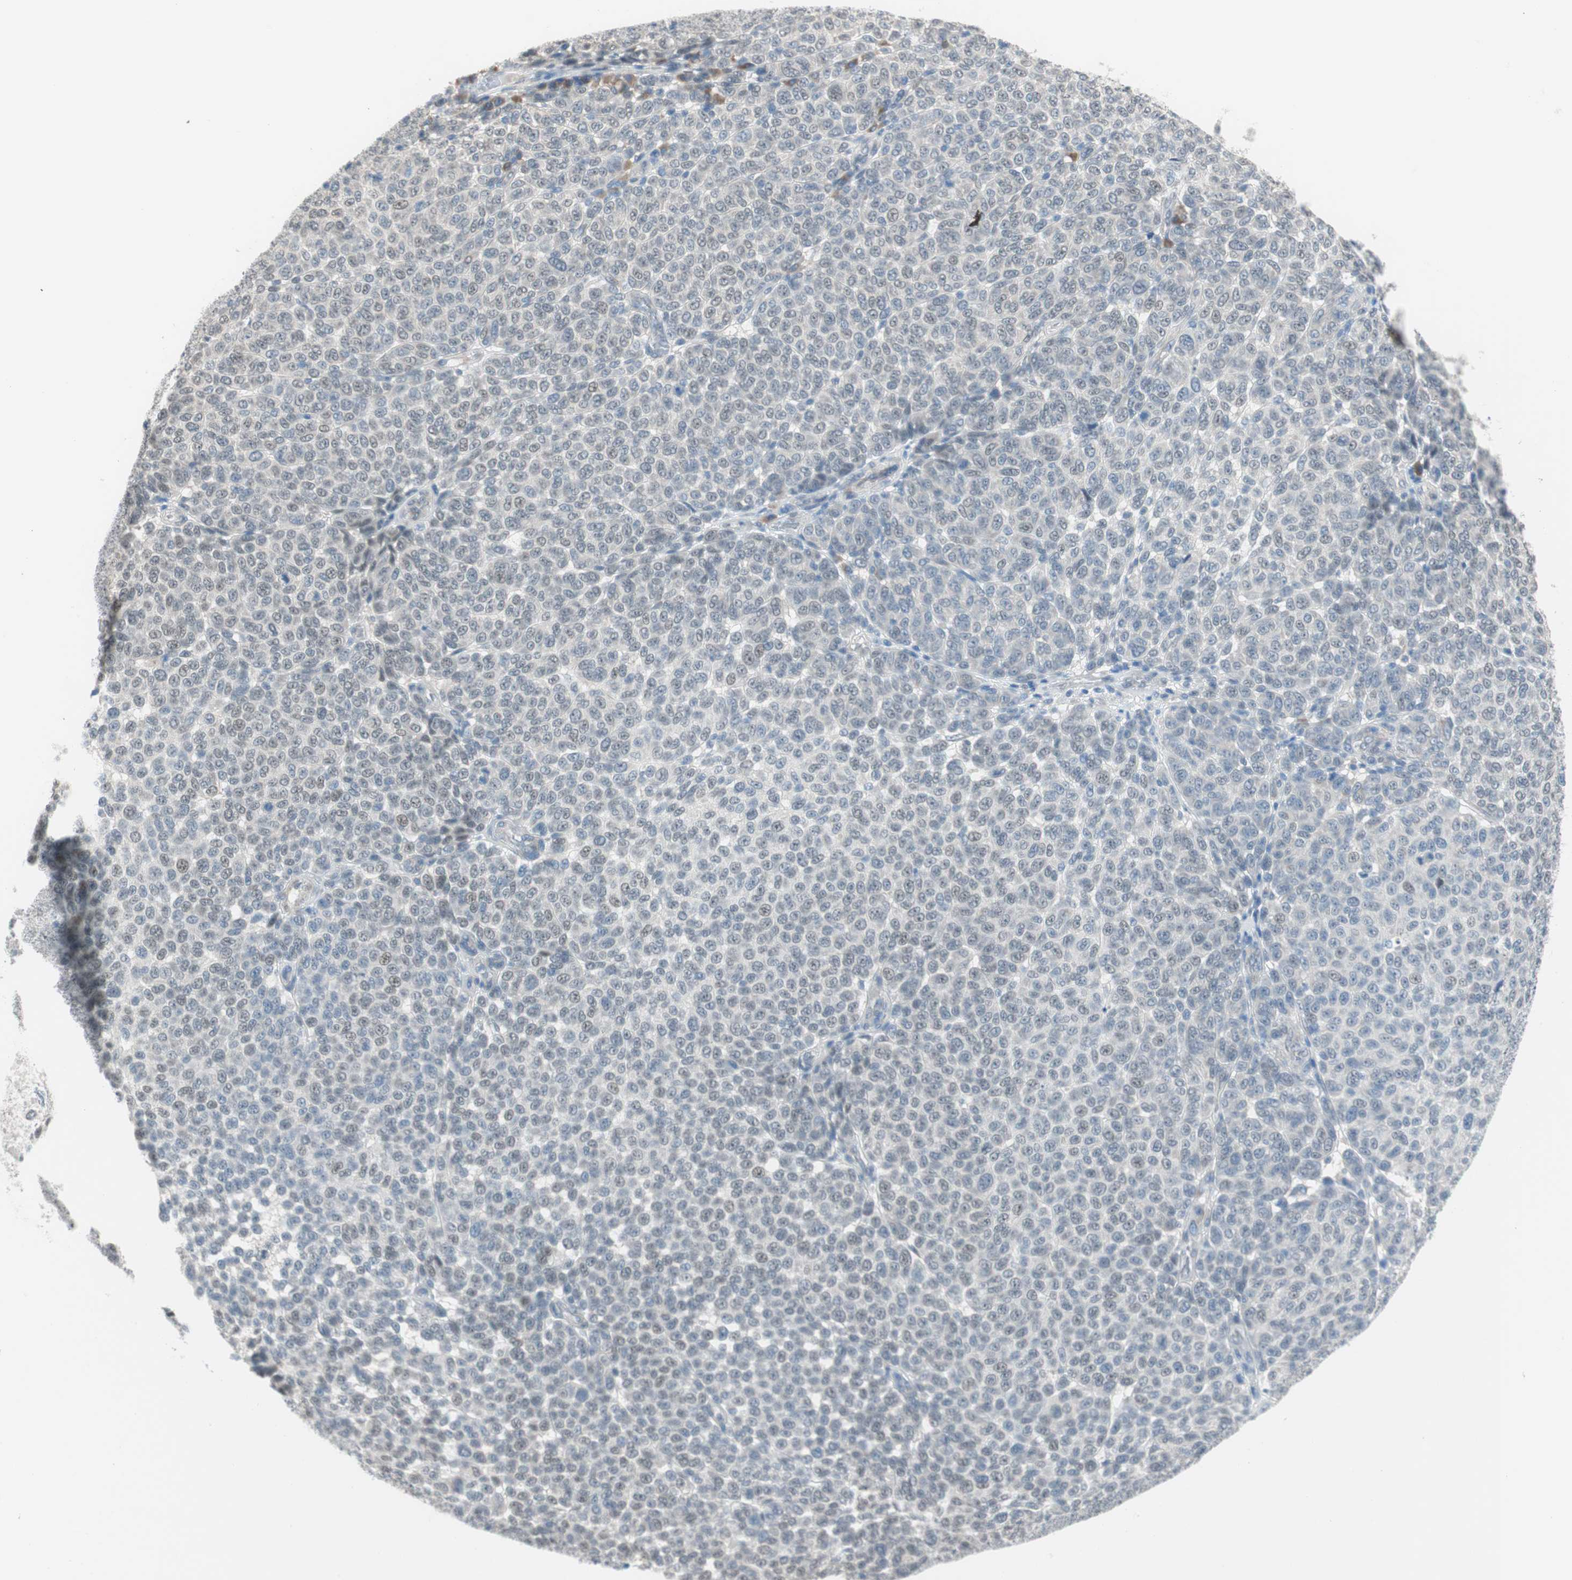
{"staining": {"intensity": "weak", "quantity": "<25%", "location": "nuclear"}, "tissue": "melanoma", "cell_type": "Tumor cells", "image_type": "cancer", "snomed": [{"axis": "morphology", "description": "Malignant melanoma, NOS"}, {"axis": "topography", "description": "Skin"}], "caption": "High magnification brightfield microscopy of melanoma stained with DAB (brown) and counterstained with hematoxylin (blue): tumor cells show no significant staining.", "gene": "GRHL1", "patient": {"sex": "male", "age": 59}}